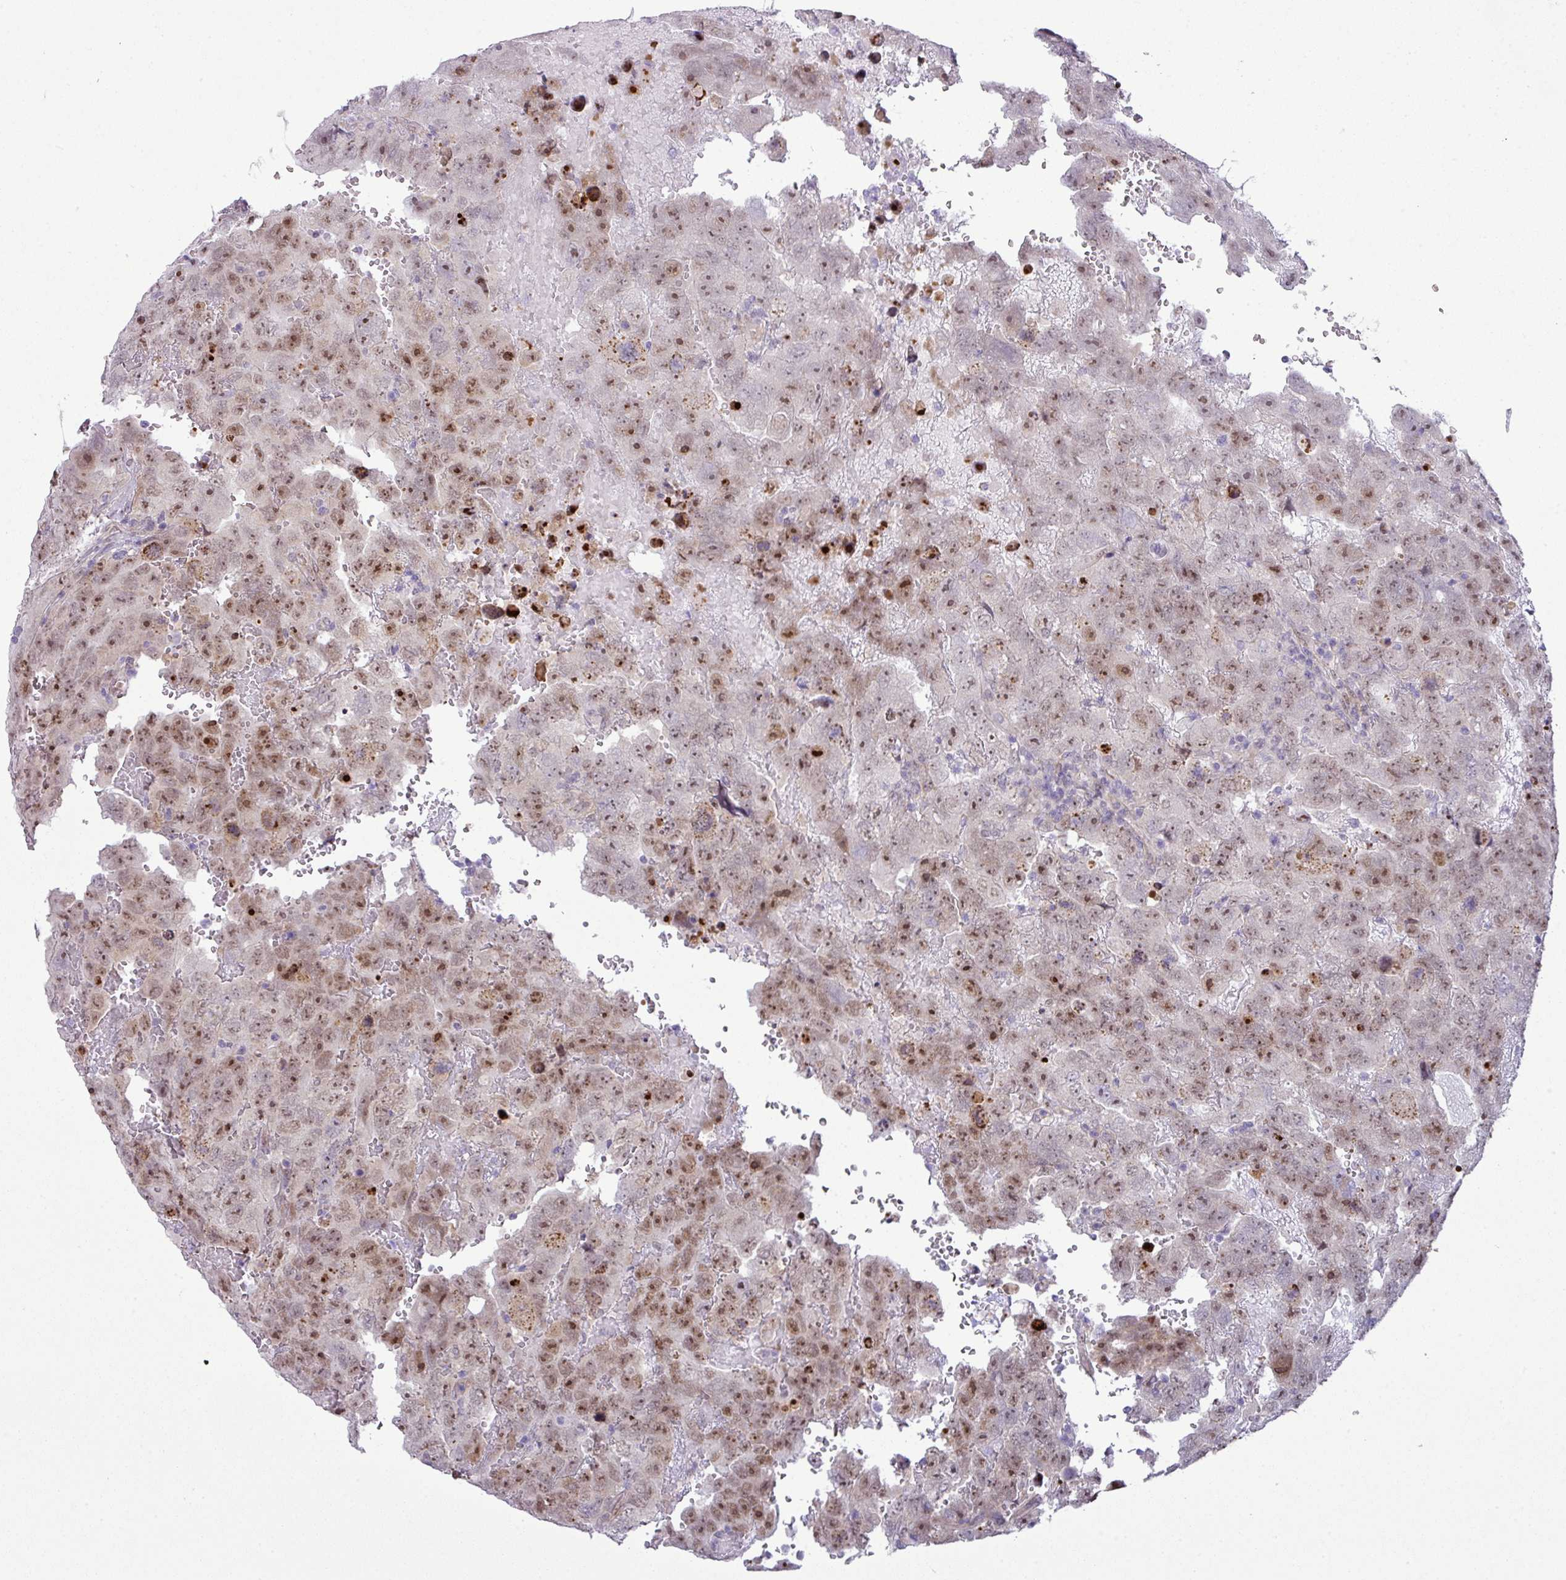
{"staining": {"intensity": "moderate", "quantity": ">75%", "location": "nuclear"}, "tissue": "testis cancer", "cell_type": "Tumor cells", "image_type": "cancer", "snomed": [{"axis": "morphology", "description": "Carcinoma, Embryonal, NOS"}, {"axis": "topography", "description": "Testis"}], "caption": "Tumor cells demonstrate moderate nuclear positivity in approximately >75% of cells in embryonal carcinoma (testis).", "gene": "MAK16", "patient": {"sex": "male", "age": 45}}